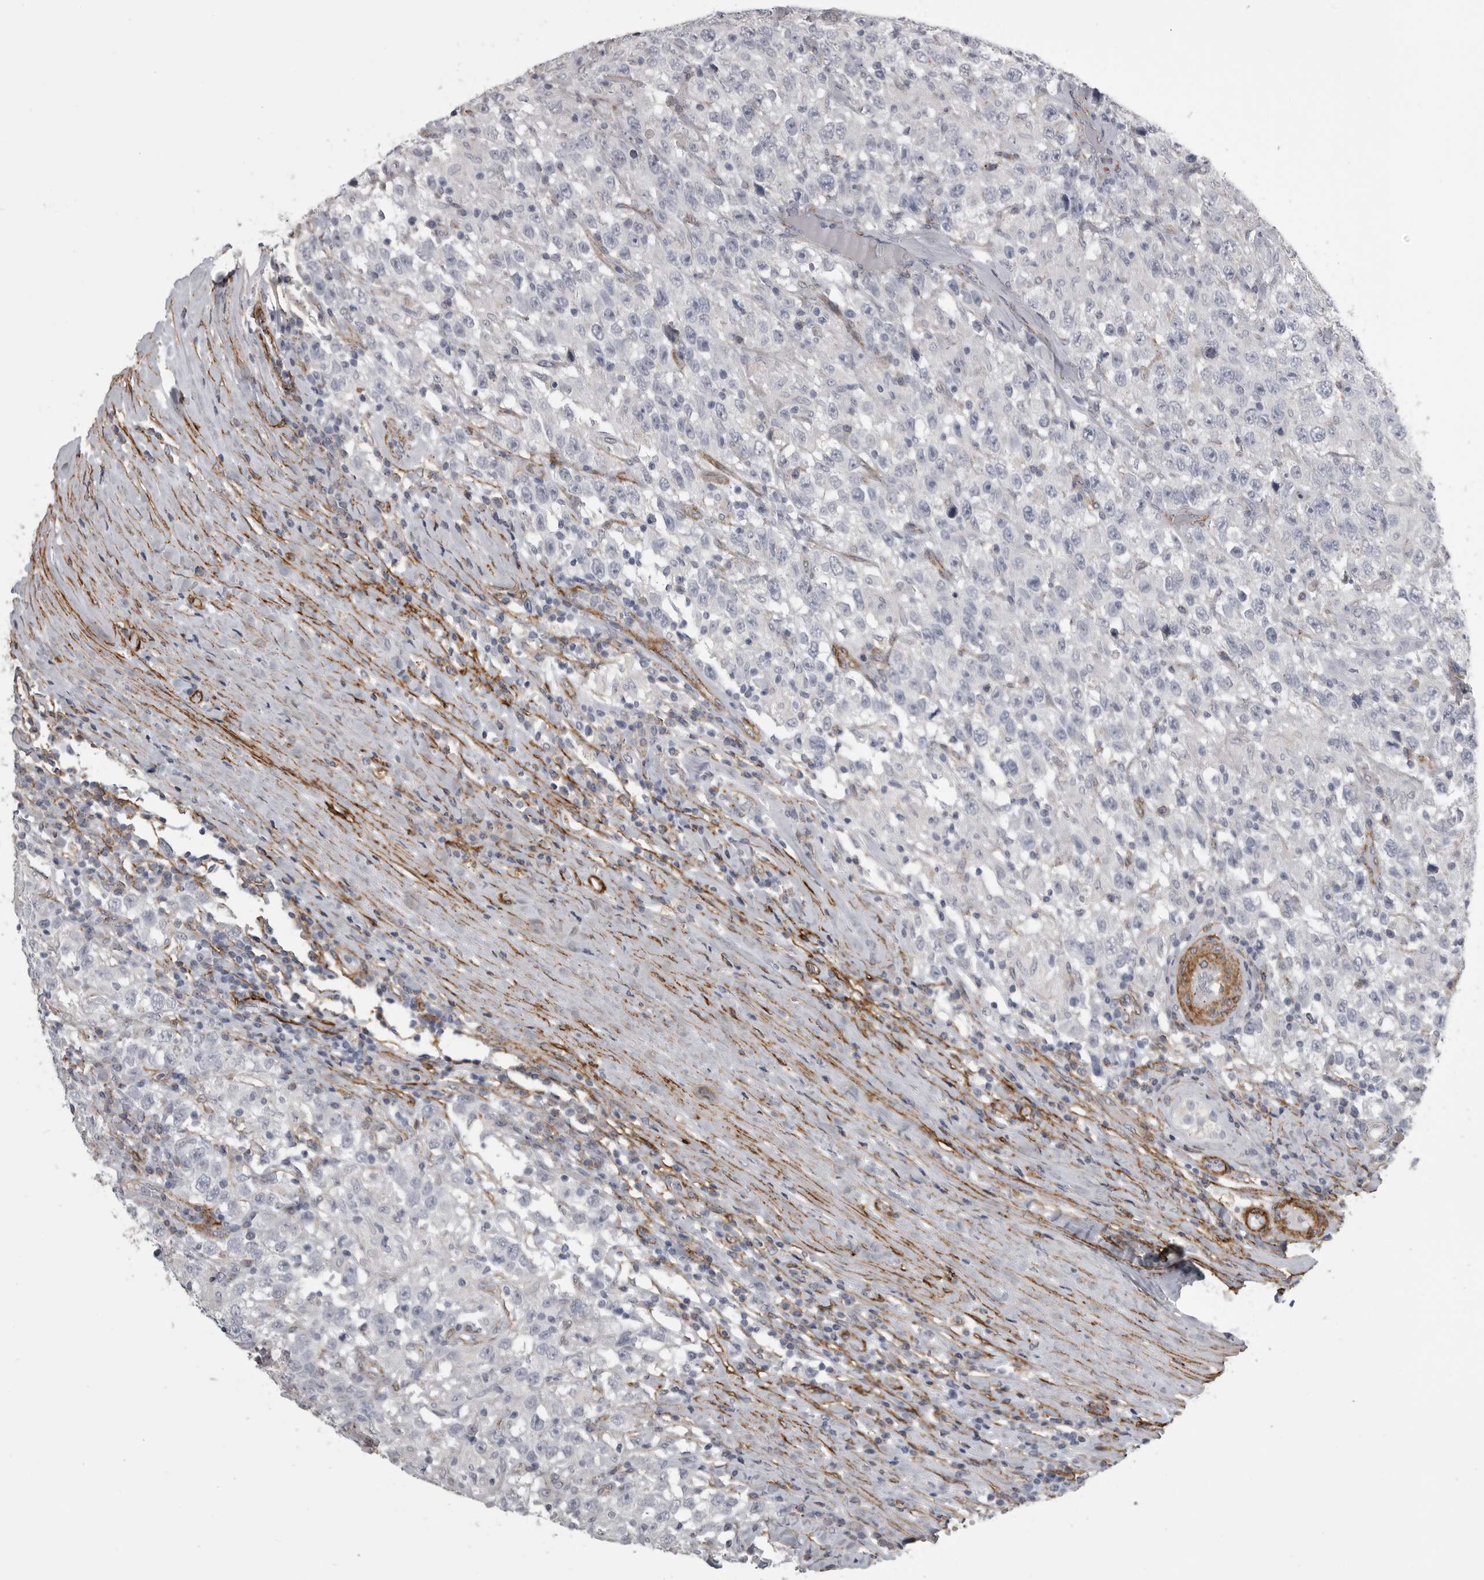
{"staining": {"intensity": "negative", "quantity": "none", "location": "none"}, "tissue": "testis cancer", "cell_type": "Tumor cells", "image_type": "cancer", "snomed": [{"axis": "morphology", "description": "Seminoma, NOS"}, {"axis": "topography", "description": "Testis"}], "caption": "High magnification brightfield microscopy of testis cancer (seminoma) stained with DAB (3,3'-diaminobenzidine) (brown) and counterstained with hematoxylin (blue): tumor cells show no significant positivity.", "gene": "AOC3", "patient": {"sex": "male", "age": 41}}